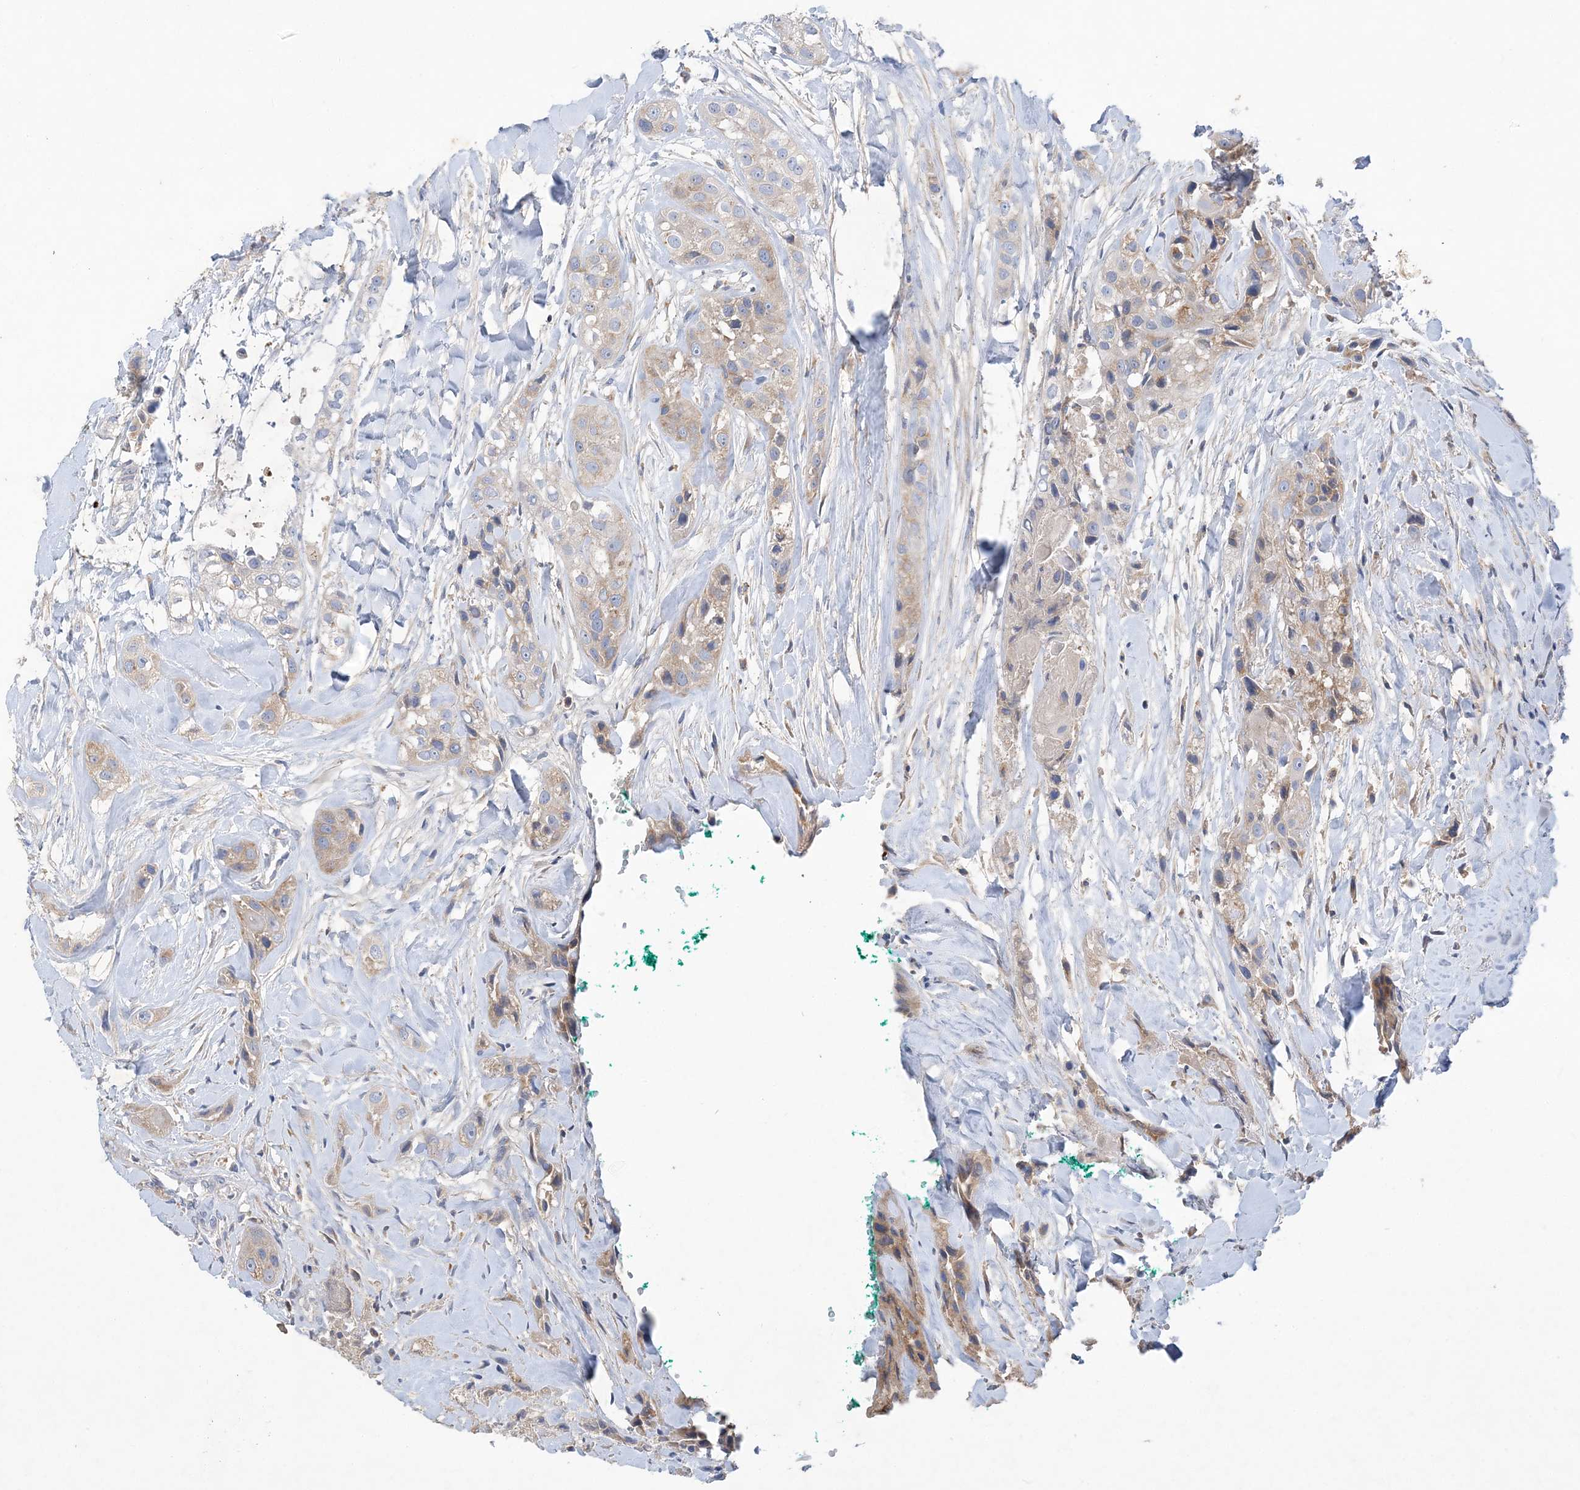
{"staining": {"intensity": "weak", "quantity": "25%-75%", "location": "cytoplasmic/membranous"}, "tissue": "head and neck cancer", "cell_type": "Tumor cells", "image_type": "cancer", "snomed": [{"axis": "morphology", "description": "Normal tissue, NOS"}, {"axis": "morphology", "description": "Squamous cell carcinoma, NOS"}, {"axis": "topography", "description": "Skeletal muscle"}, {"axis": "topography", "description": "Head-Neck"}], "caption": "Tumor cells display low levels of weak cytoplasmic/membranous expression in approximately 25%-75% of cells in squamous cell carcinoma (head and neck).", "gene": "GRINA", "patient": {"sex": "male", "age": 51}}